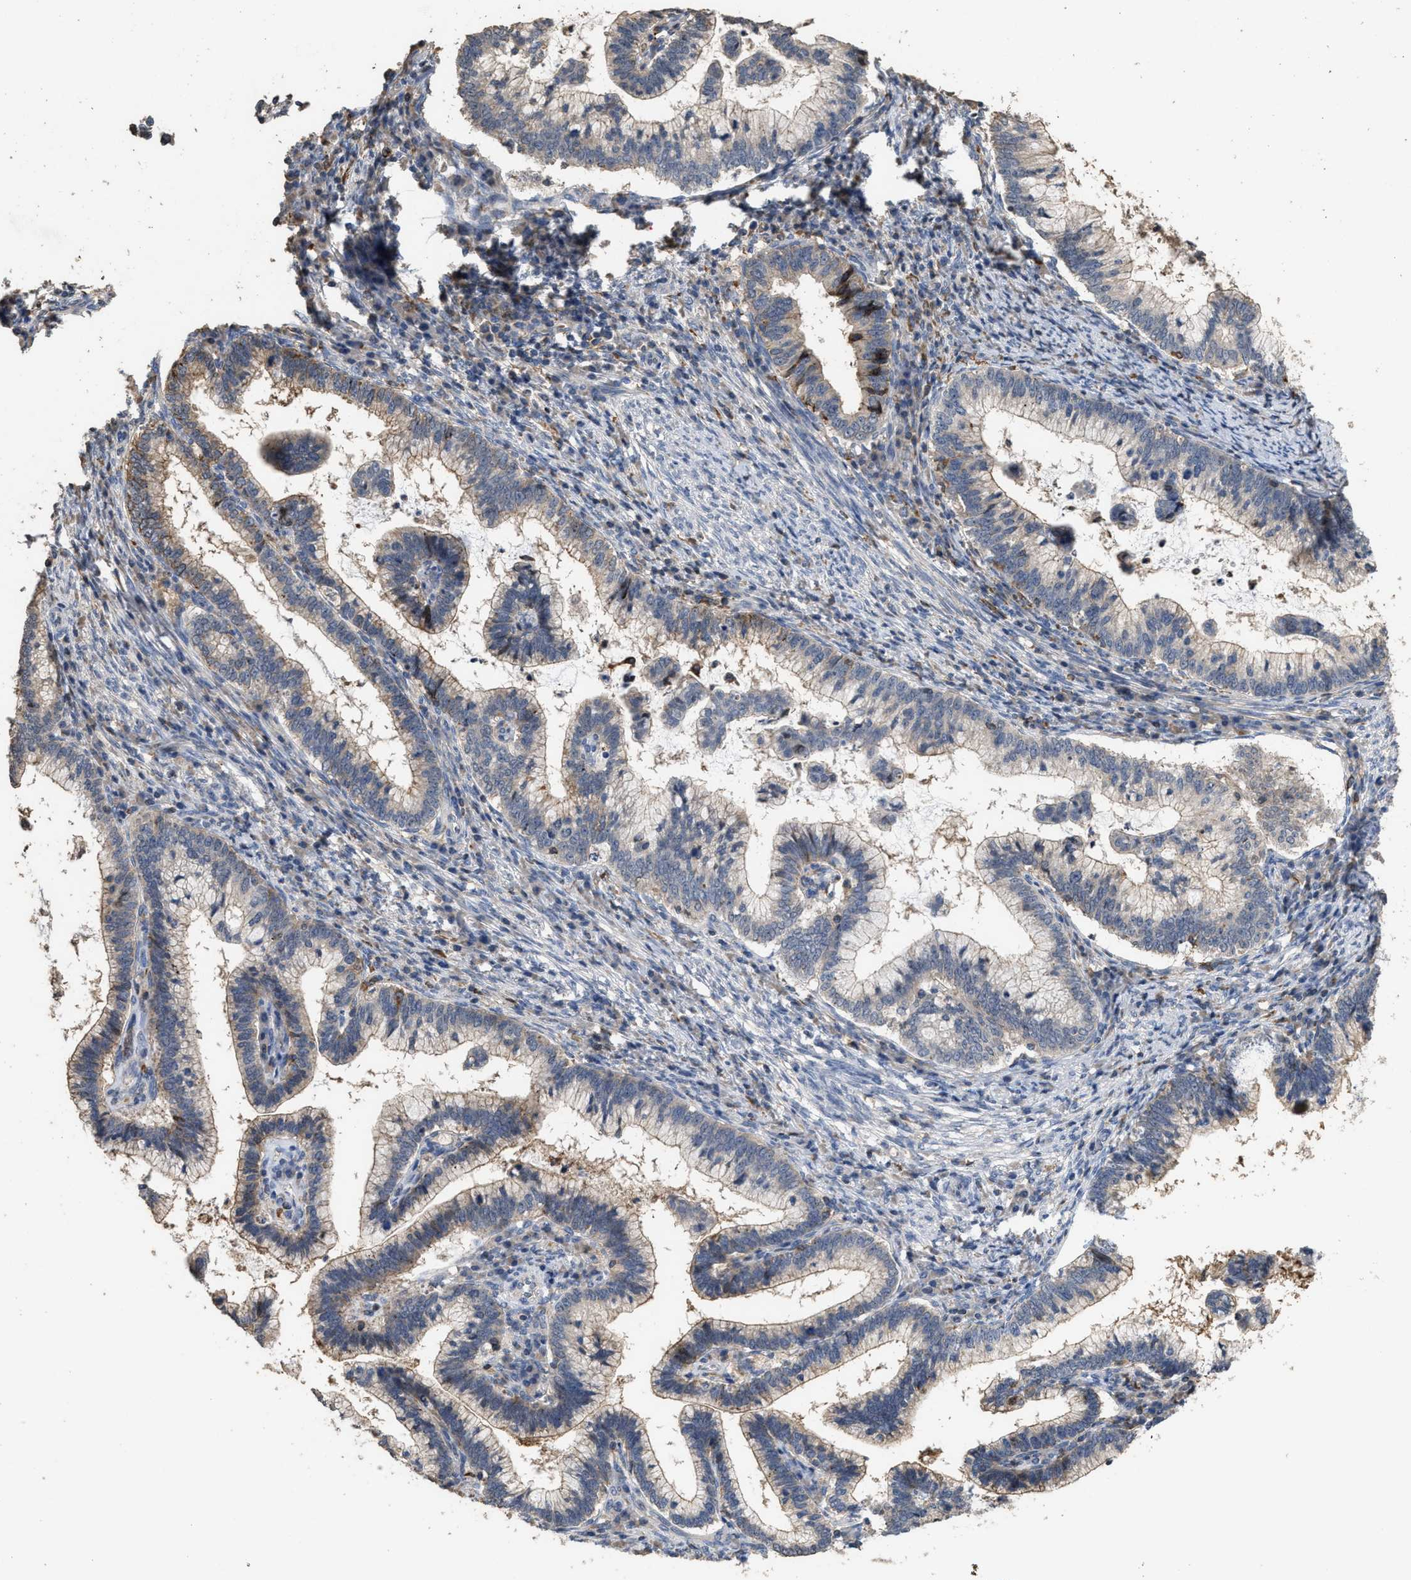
{"staining": {"intensity": "weak", "quantity": "25%-75%", "location": "cytoplasmic/membranous"}, "tissue": "cervical cancer", "cell_type": "Tumor cells", "image_type": "cancer", "snomed": [{"axis": "morphology", "description": "Adenocarcinoma, NOS"}, {"axis": "topography", "description": "Cervix"}], "caption": "Tumor cells demonstrate low levels of weak cytoplasmic/membranous positivity in about 25%-75% of cells in human cervical adenocarcinoma.", "gene": "TDRKH", "patient": {"sex": "female", "age": 36}}